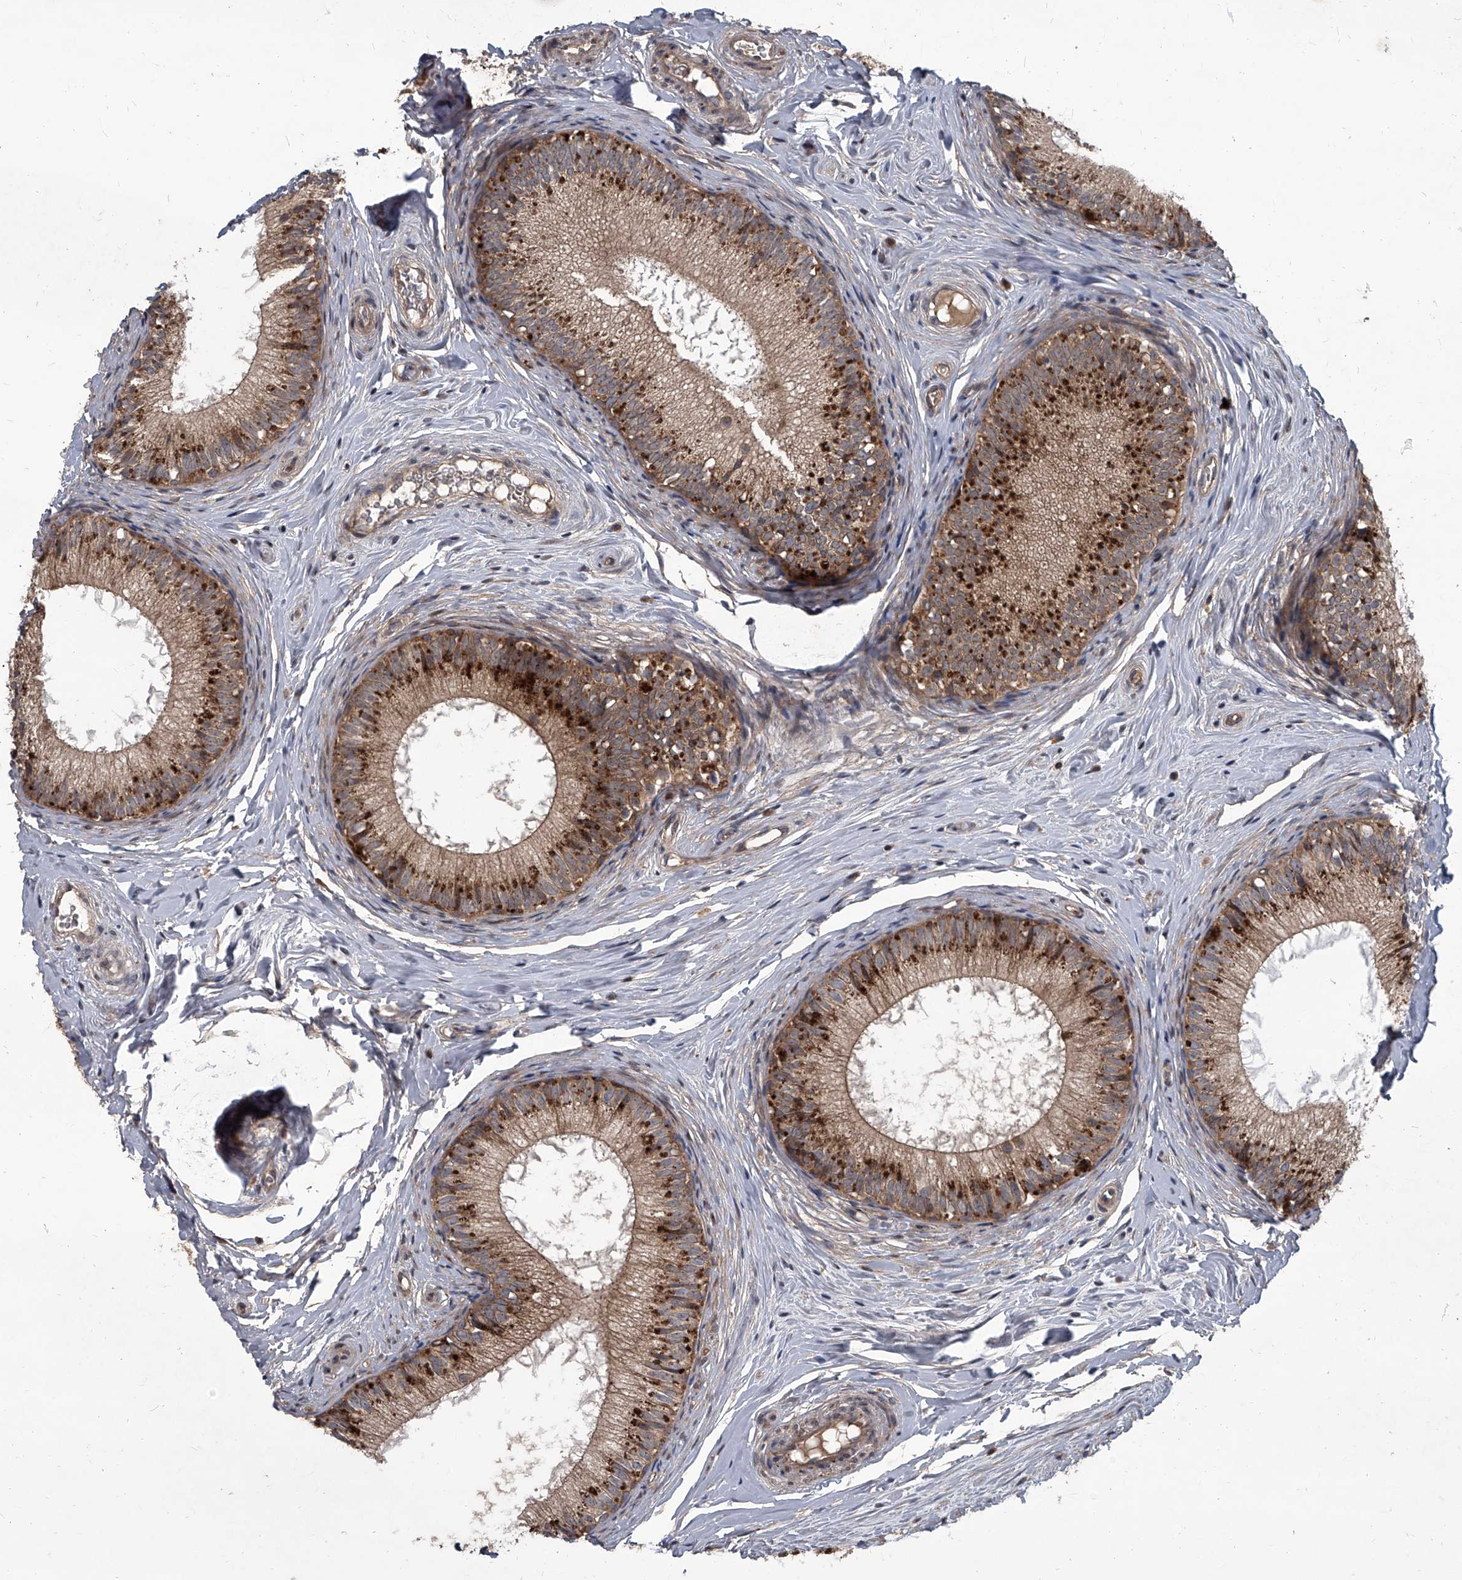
{"staining": {"intensity": "strong", "quantity": ">75%", "location": "cytoplasmic/membranous"}, "tissue": "epididymis", "cell_type": "Glandular cells", "image_type": "normal", "snomed": [{"axis": "morphology", "description": "Normal tissue, NOS"}, {"axis": "topography", "description": "Epididymis"}], "caption": "Immunohistochemistry of benign human epididymis displays high levels of strong cytoplasmic/membranous expression in approximately >75% of glandular cells.", "gene": "EVA1C", "patient": {"sex": "male", "age": 34}}